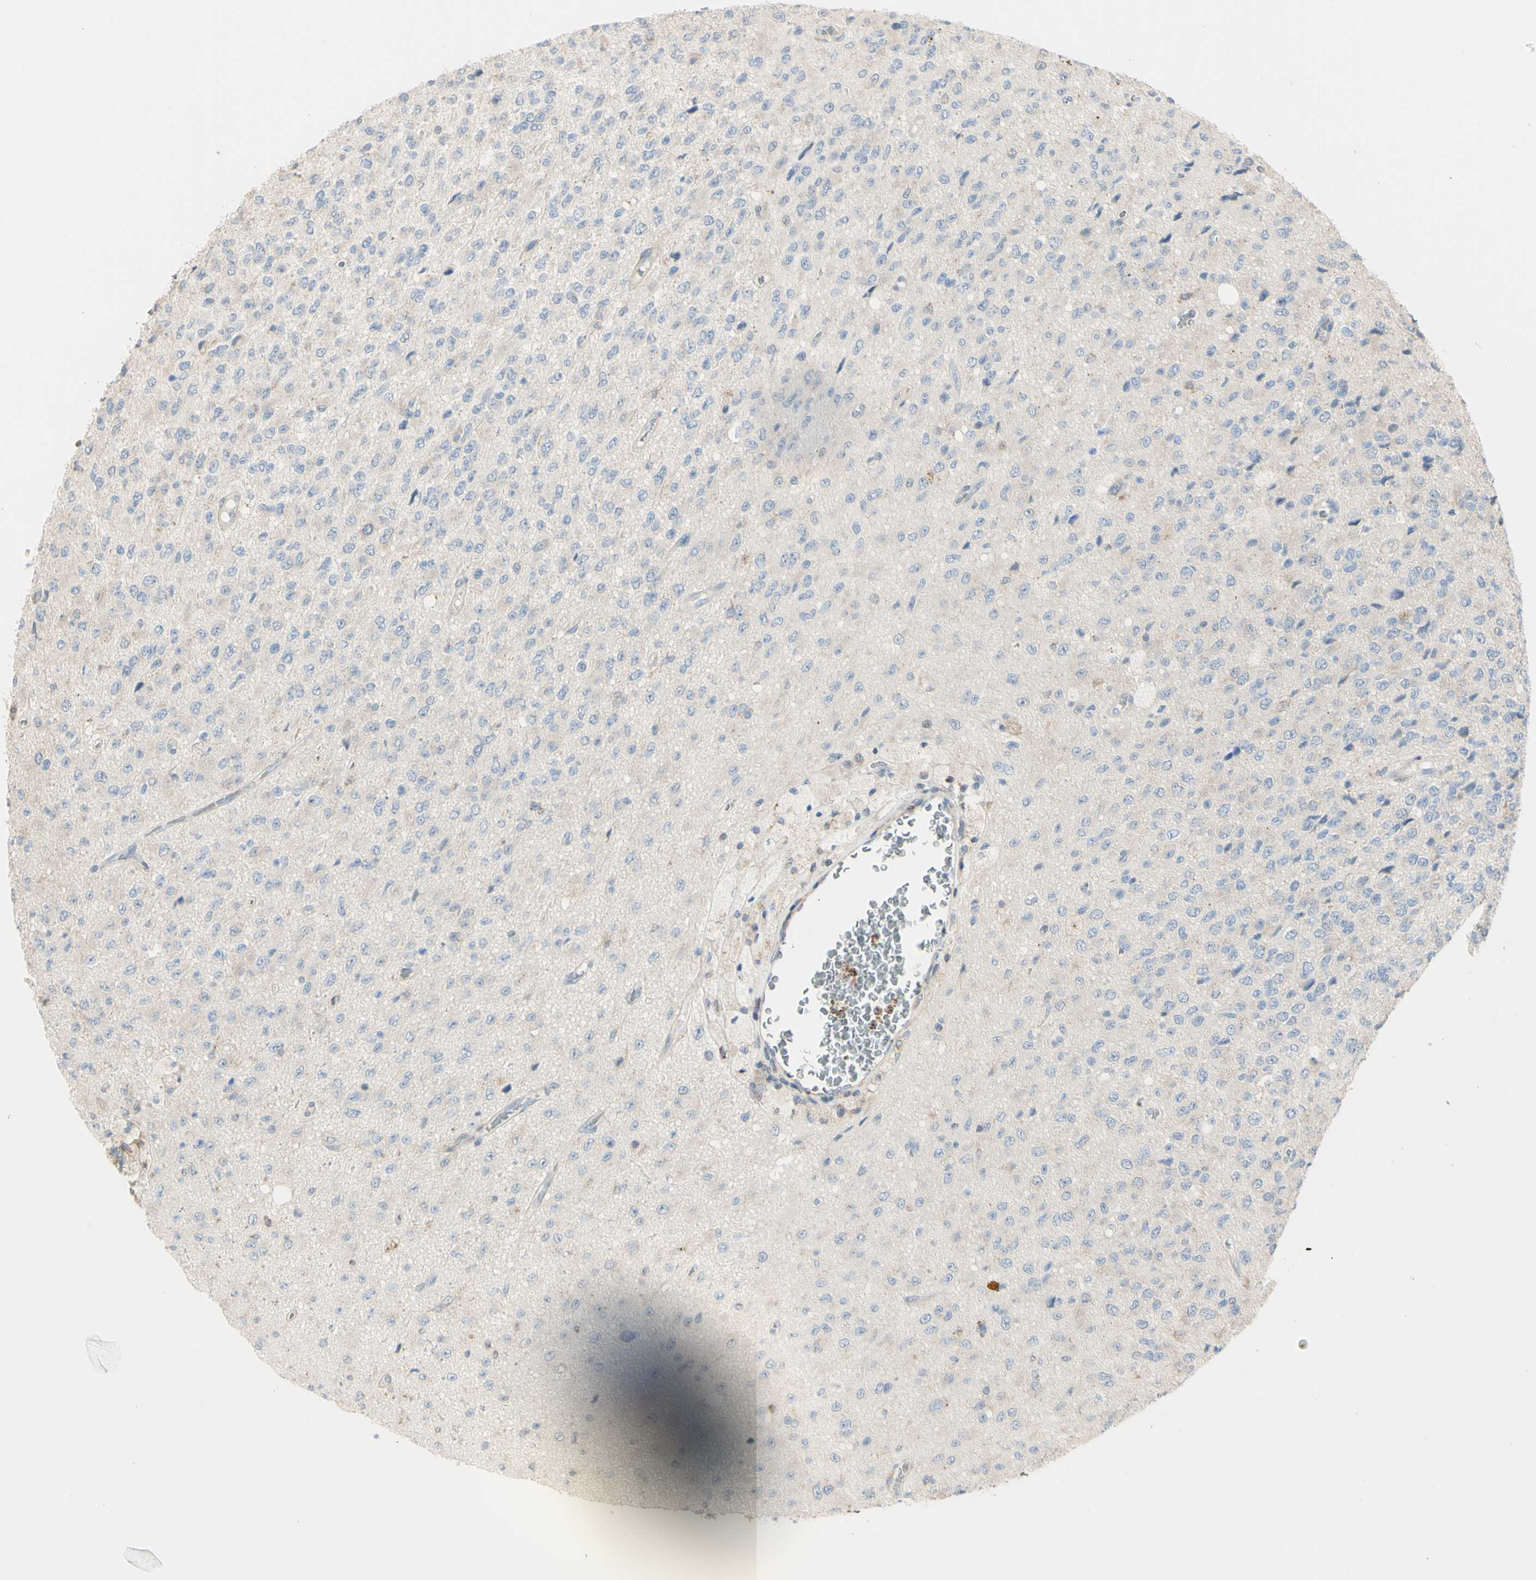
{"staining": {"intensity": "negative", "quantity": "none", "location": "none"}, "tissue": "glioma", "cell_type": "Tumor cells", "image_type": "cancer", "snomed": [{"axis": "morphology", "description": "Glioma, malignant, High grade"}, {"axis": "topography", "description": "pancreas cauda"}], "caption": "IHC micrograph of human glioma stained for a protein (brown), which exhibits no staining in tumor cells. (DAB (3,3'-diaminobenzidine) IHC, high magnification).", "gene": "EIF5A", "patient": {"sex": "male", "age": 60}}